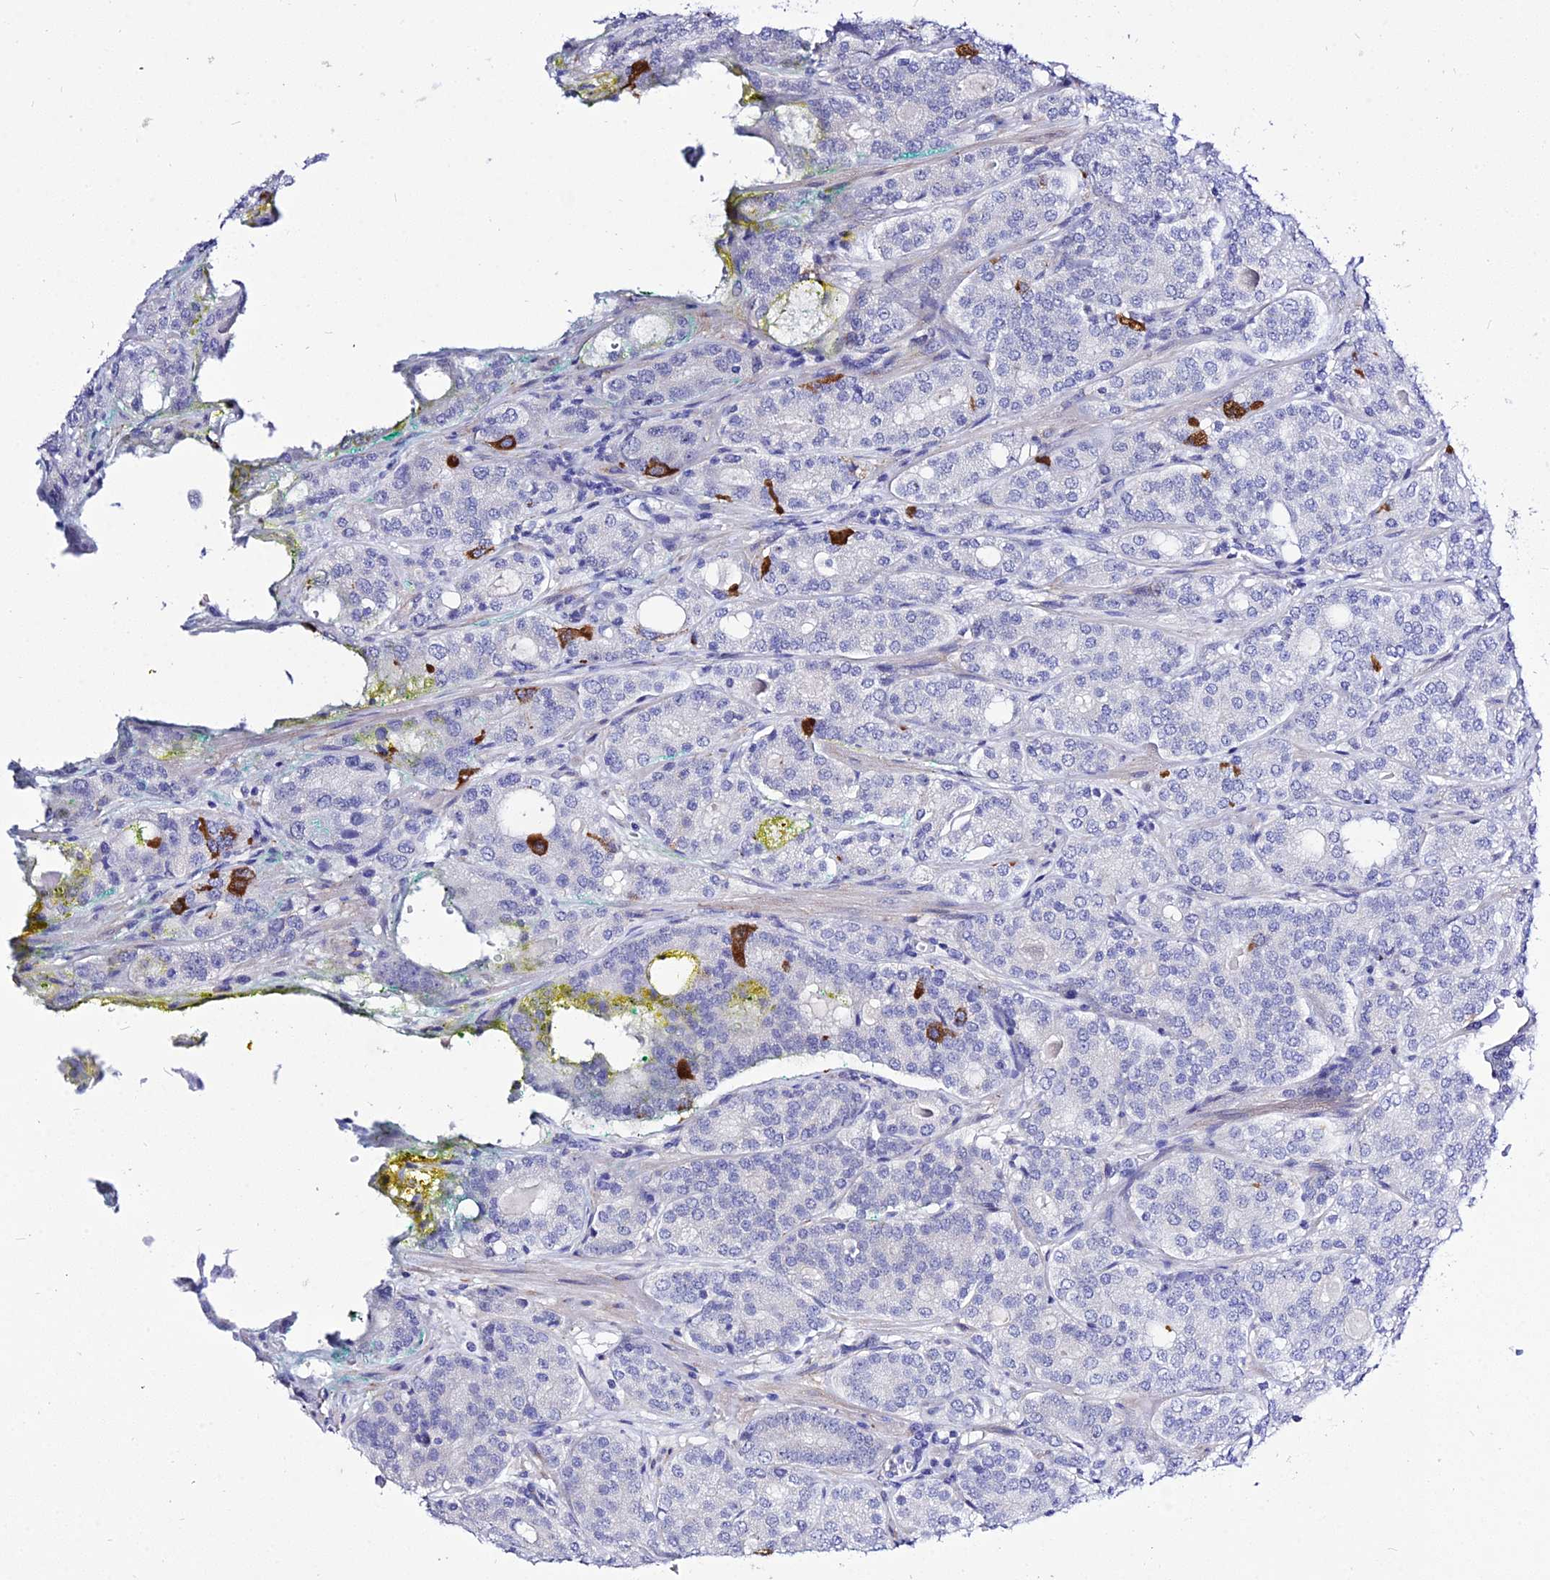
{"staining": {"intensity": "strong", "quantity": "<25%", "location": "cytoplasmic/membranous"}, "tissue": "prostate cancer", "cell_type": "Tumor cells", "image_type": "cancer", "snomed": [{"axis": "morphology", "description": "Adenocarcinoma, High grade"}, {"axis": "topography", "description": "Prostate"}], "caption": "High-magnification brightfield microscopy of adenocarcinoma (high-grade) (prostate) stained with DAB (brown) and counterstained with hematoxylin (blue). tumor cells exhibit strong cytoplasmic/membranous positivity is identified in approximately<25% of cells. Using DAB (3,3'-diaminobenzidine) (brown) and hematoxylin (blue) stains, captured at high magnification using brightfield microscopy.", "gene": "DEFB107A", "patient": {"sex": "male", "age": 64}}